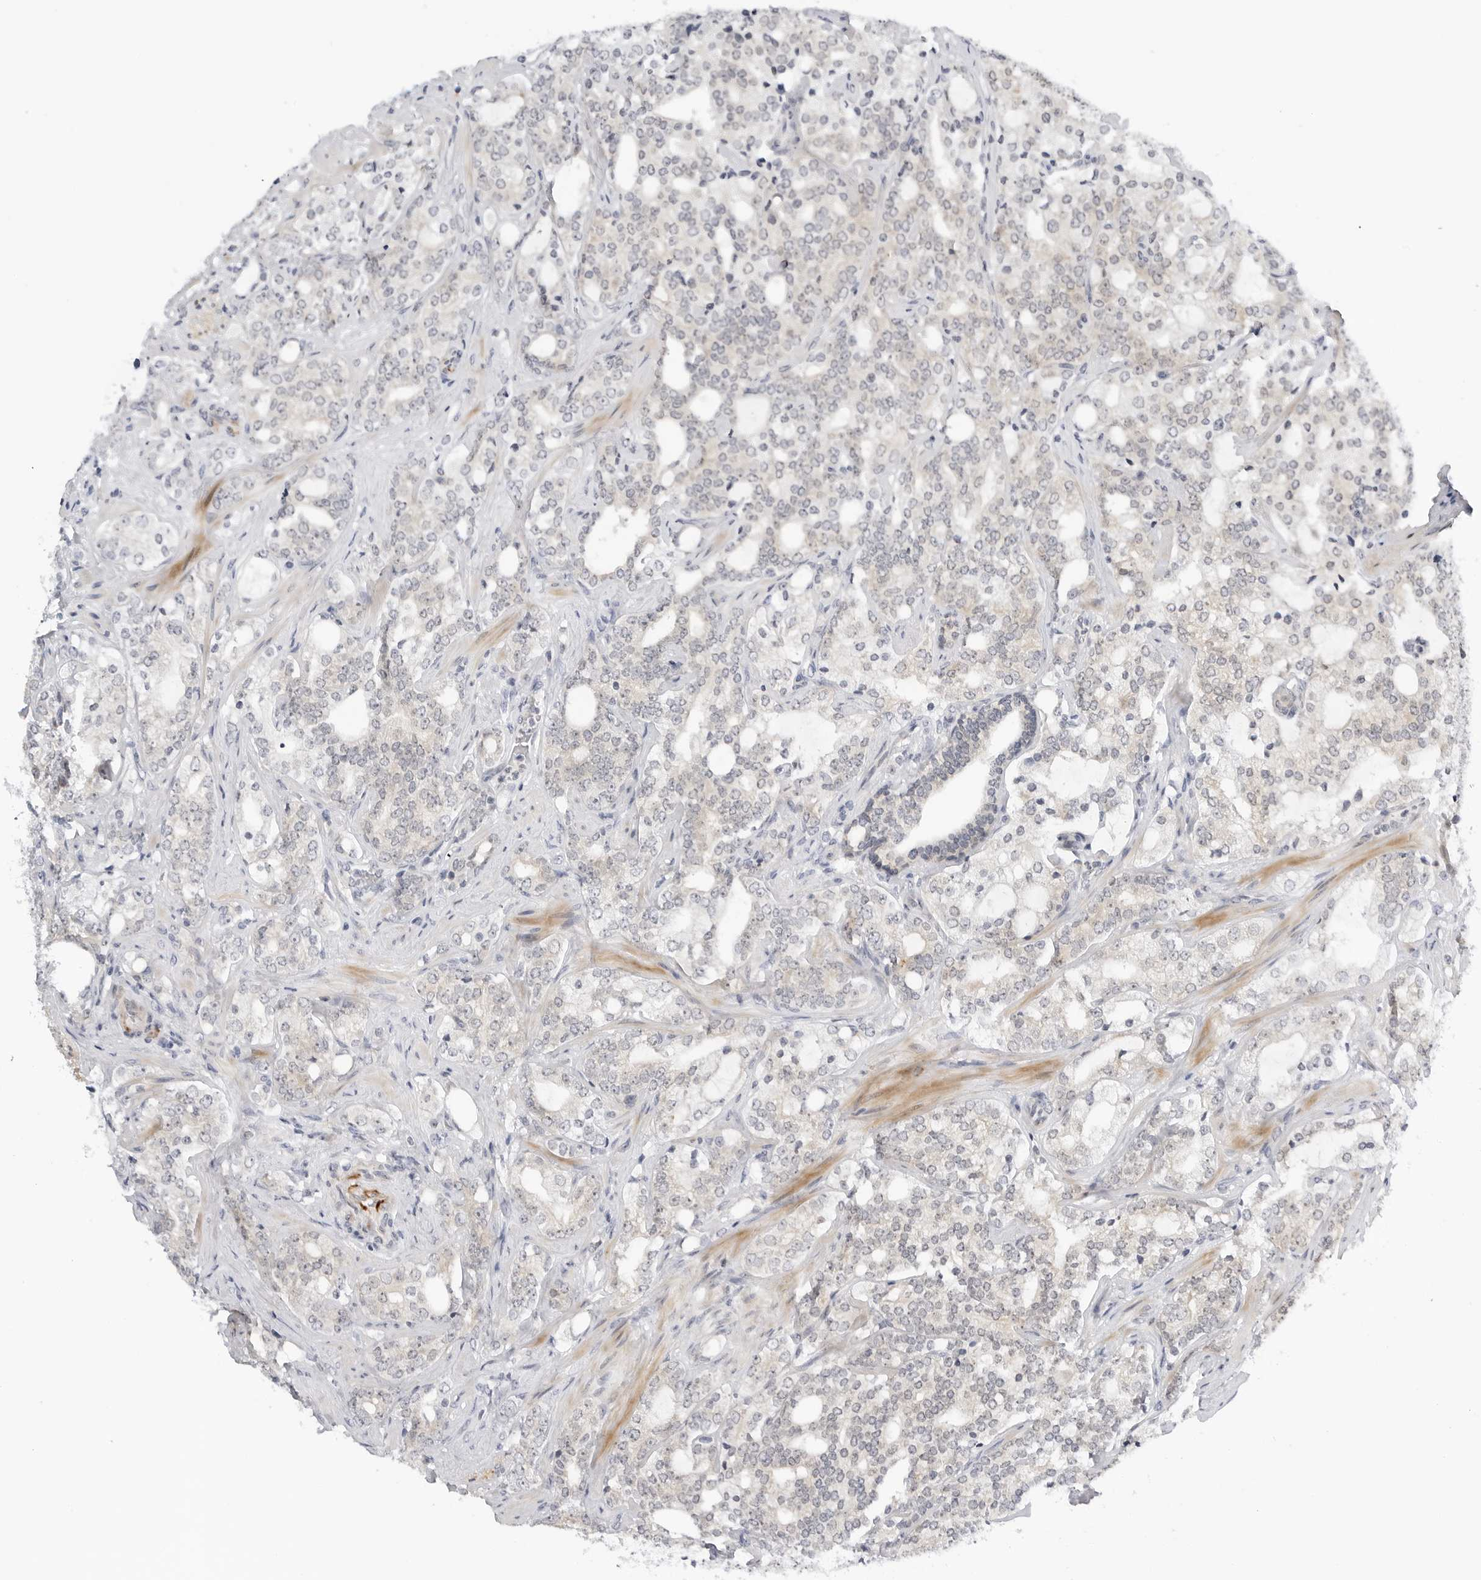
{"staining": {"intensity": "negative", "quantity": "none", "location": "none"}, "tissue": "prostate cancer", "cell_type": "Tumor cells", "image_type": "cancer", "snomed": [{"axis": "morphology", "description": "Adenocarcinoma, High grade"}, {"axis": "topography", "description": "Prostate"}], "caption": "There is no significant staining in tumor cells of adenocarcinoma (high-grade) (prostate).", "gene": "MAP2K5", "patient": {"sex": "male", "age": 64}}